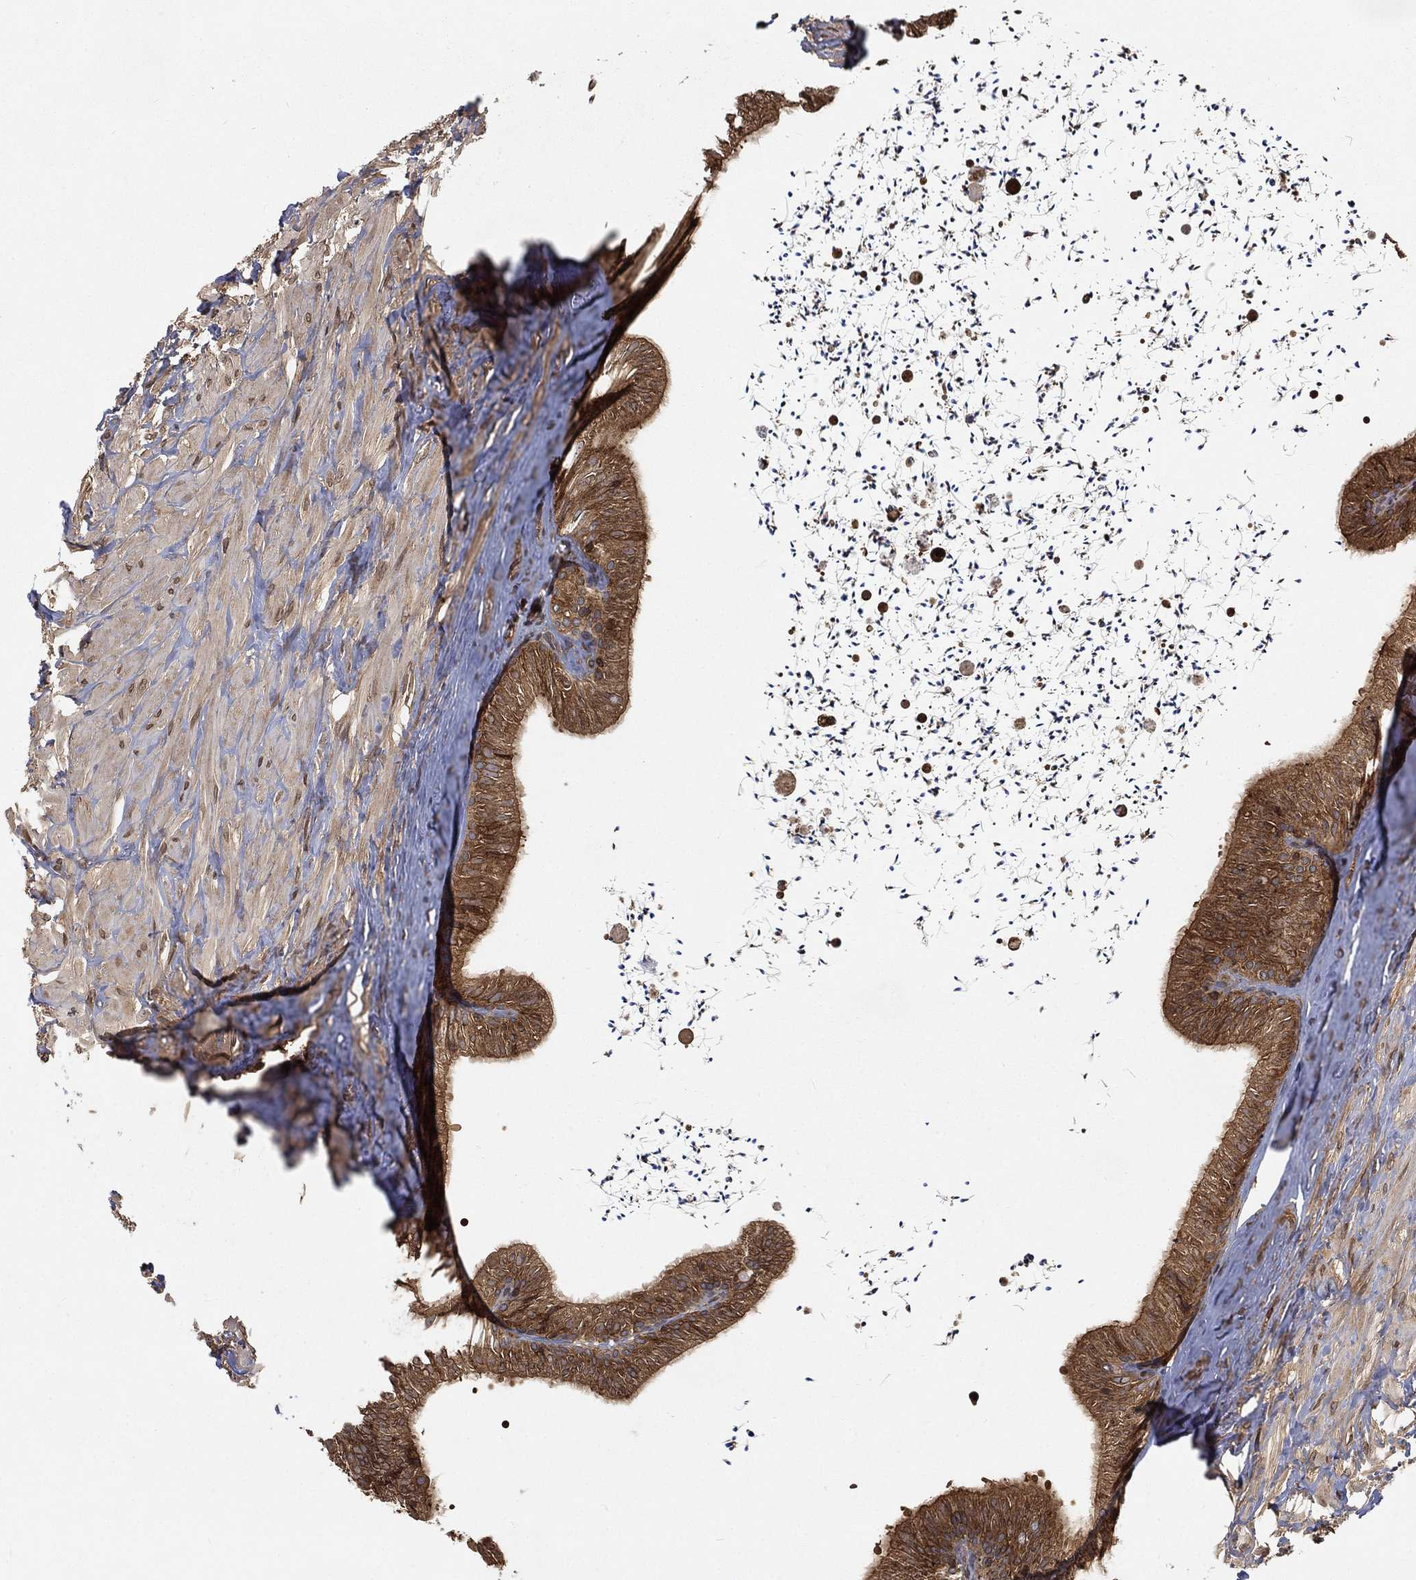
{"staining": {"intensity": "moderate", "quantity": ">75%", "location": "cytoplasmic/membranous"}, "tissue": "epididymis", "cell_type": "Glandular cells", "image_type": "normal", "snomed": [{"axis": "morphology", "description": "Normal tissue, NOS"}, {"axis": "topography", "description": "Epididymis"}], "caption": "DAB immunohistochemical staining of benign epididymis displays moderate cytoplasmic/membranous protein positivity in about >75% of glandular cells. (Stains: DAB in brown, nuclei in blue, Microscopy: brightfield microscopy at high magnification).", "gene": "UBA5", "patient": {"sex": "male", "age": 32}}